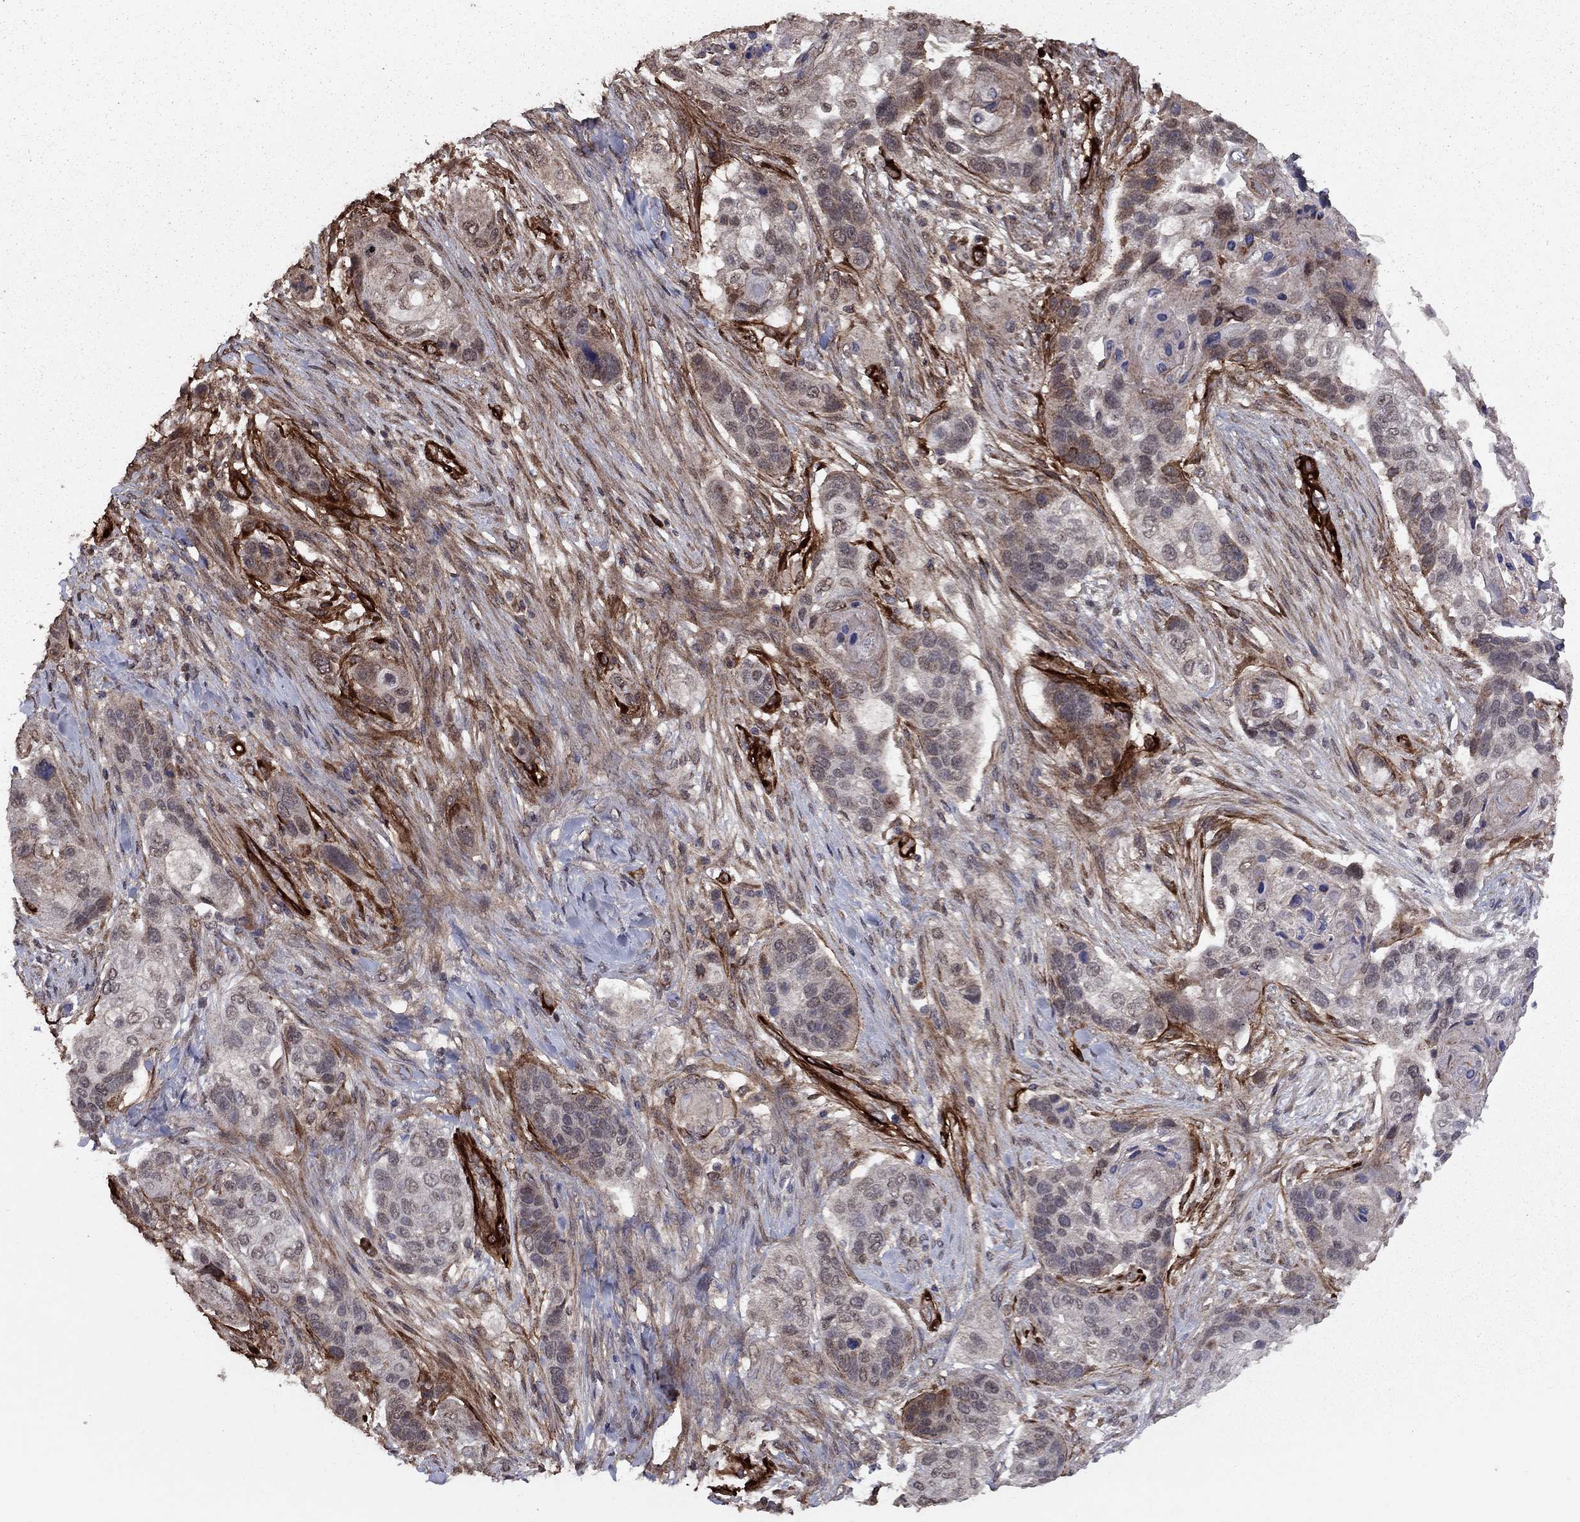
{"staining": {"intensity": "negative", "quantity": "none", "location": "none"}, "tissue": "lung cancer", "cell_type": "Tumor cells", "image_type": "cancer", "snomed": [{"axis": "morphology", "description": "Squamous cell carcinoma, NOS"}, {"axis": "topography", "description": "Lung"}], "caption": "Immunohistochemistry (IHC) image of human squamous cell carcinoma (lung) stained for a protein (brown), which shows no positivity in tumor cells.", "gene": "COL18A1", "patient": {"sex": "male", "age": 69}}